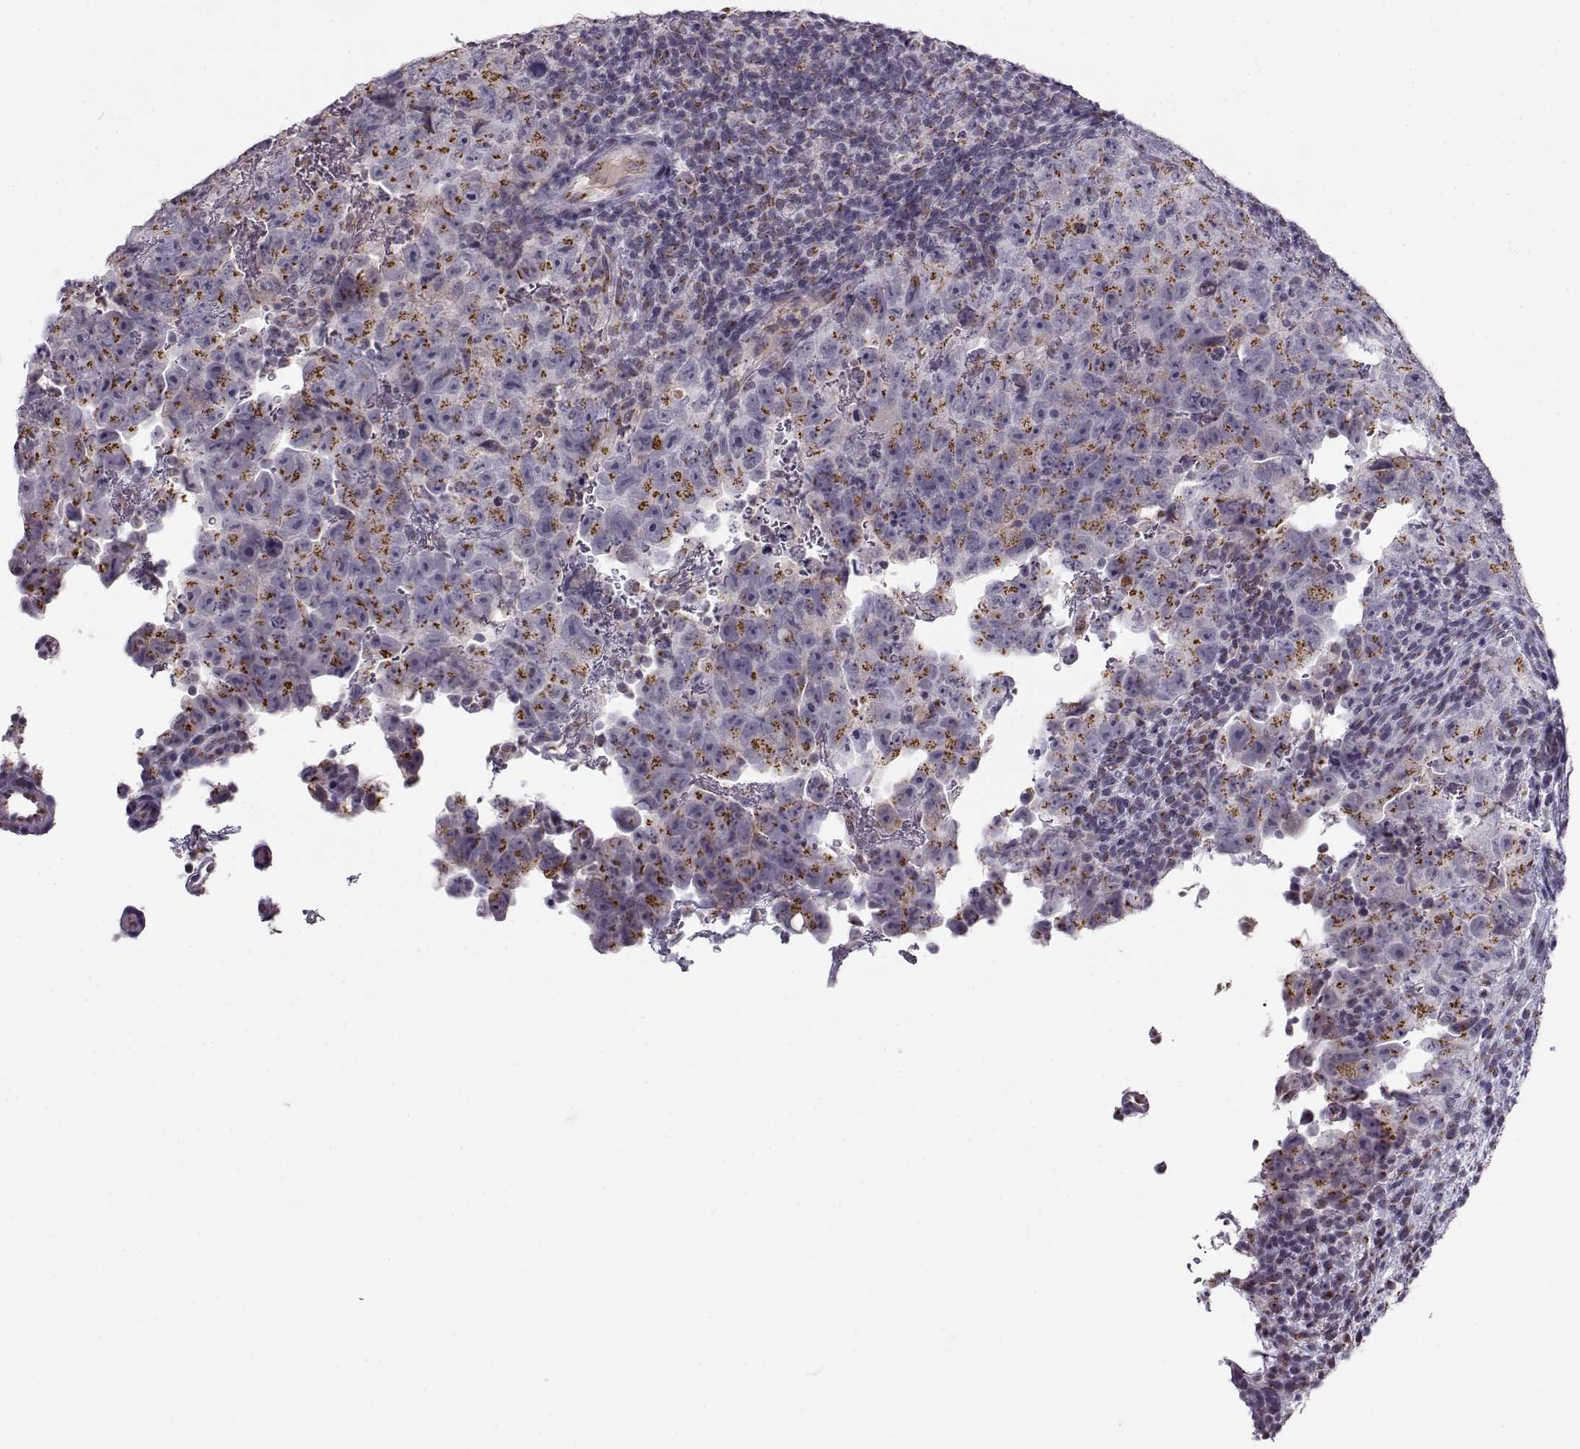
{"staining": {"intensity": "moderate", "quantity": "<25%", "location": "cytoplasmic/membranous"}, "tissue": "testis cancer", "cell_type": "Tumor cells", "image_type": "cancer", "snomed": [{"axis": "morphology", "description": "Carcinoma, Embryonal, NOS"}, {"axis": "topography", "description": "Testis"}], "caption": "Immunohistochemistry (IHC) histopathology image of testis cancer (embryonal carcinoma) stained for a protein (brown), which demonstrates low levels of moderate cytoplasmic/membranous staining in approximately <25% of tumor cells.", "gene": "SLC4A5", "patient": {"sex": "male", "age": 24}}